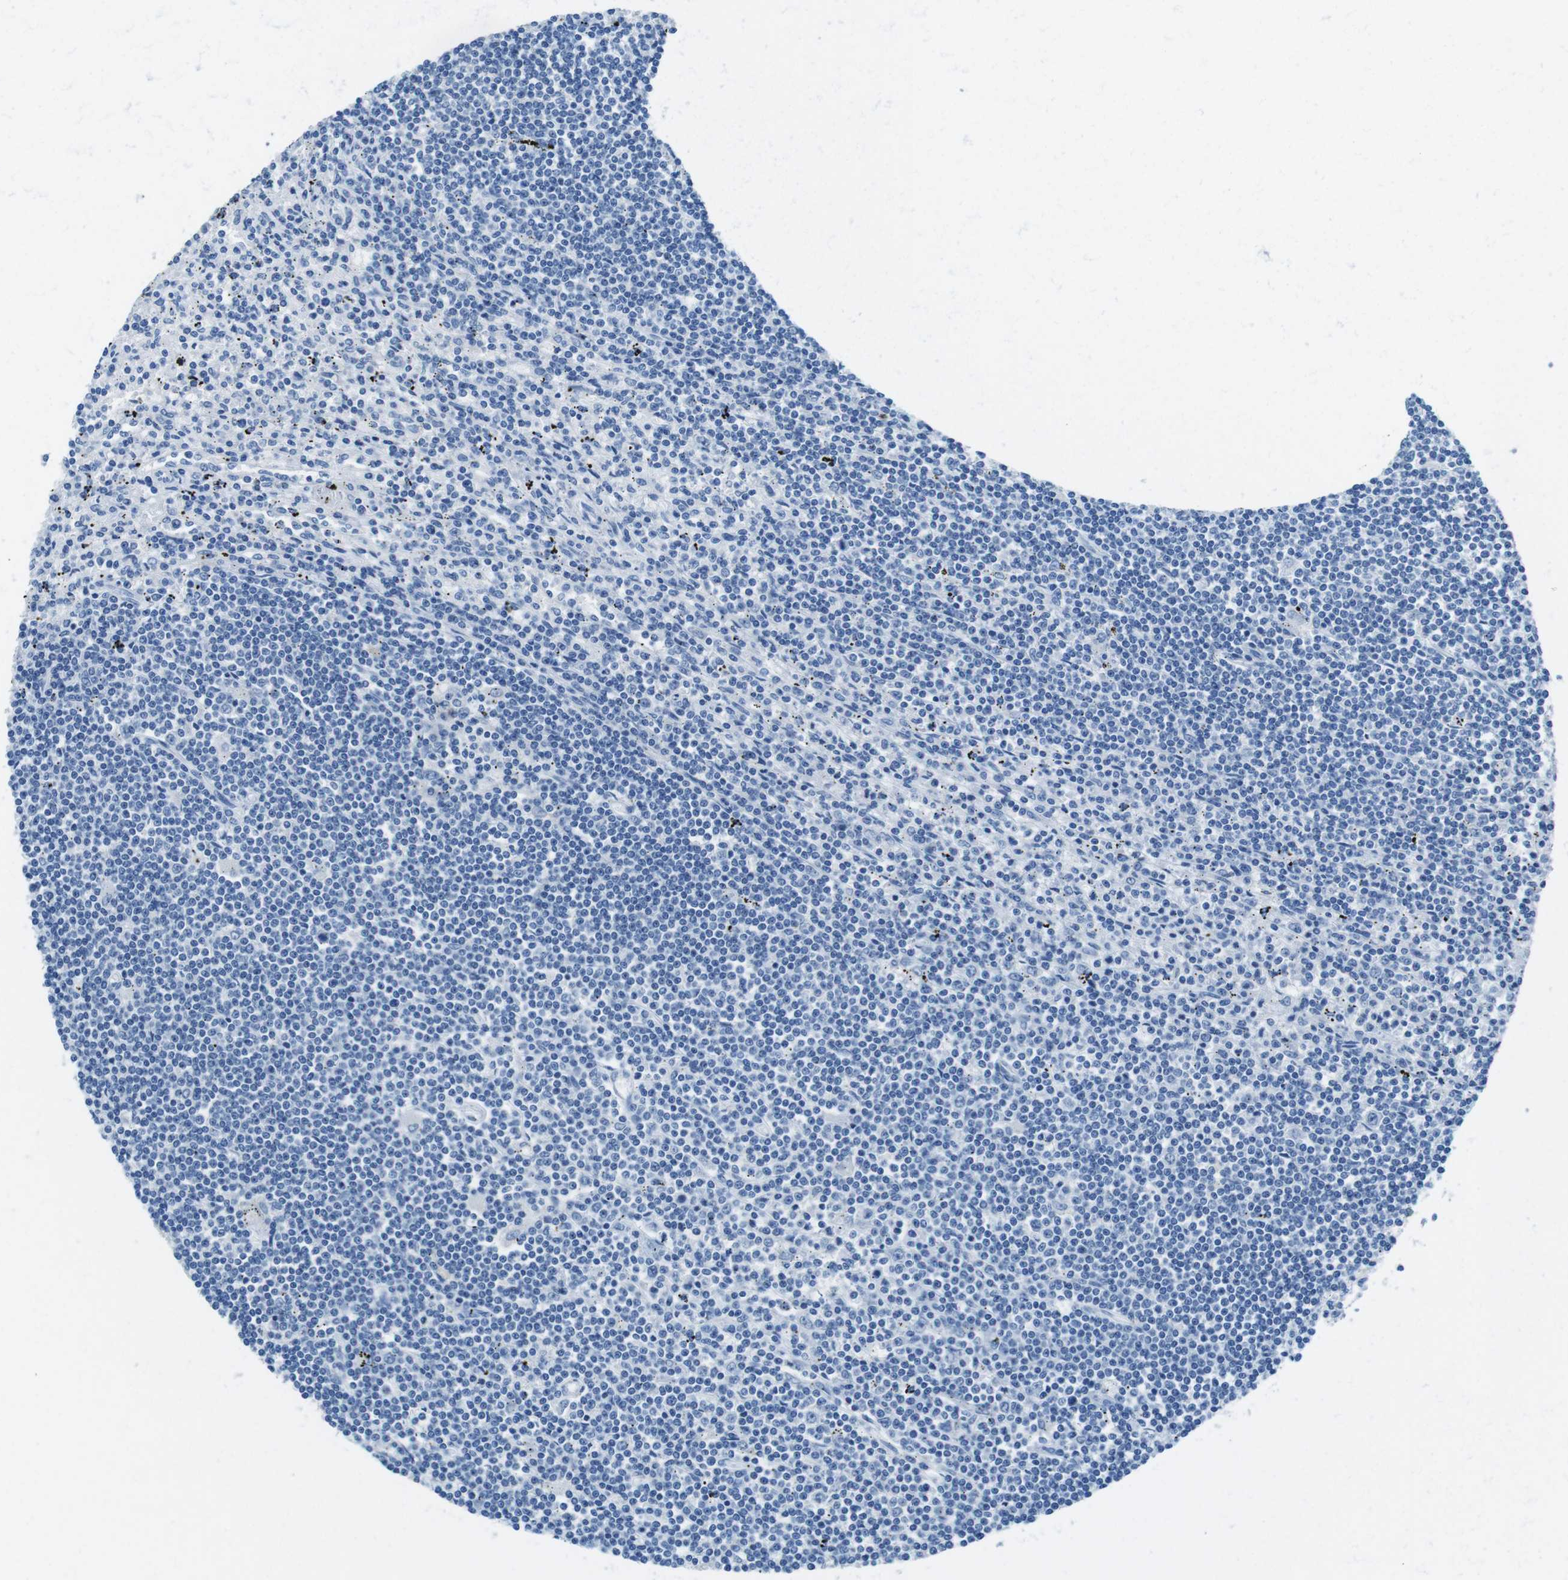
{"staining": {"intensity": "negative", "quantity": "none", "location": "none"}, "tissue": "lymphoma", "cell_type": "Tumor cells", "image_type": "cancer", "snomed": [{"axis": "morphology", "description": "Malignant lymphoma, non-Hodgkin's type, Low grade"}, {"axis": "topography", "description": "Spleen"}], "caption": "Protein analysis of lymphoma demonstrates no significant positivity in tumor cells.", "gene": "SLC35A3", "patient": {"sex": "male", "age": 76}}